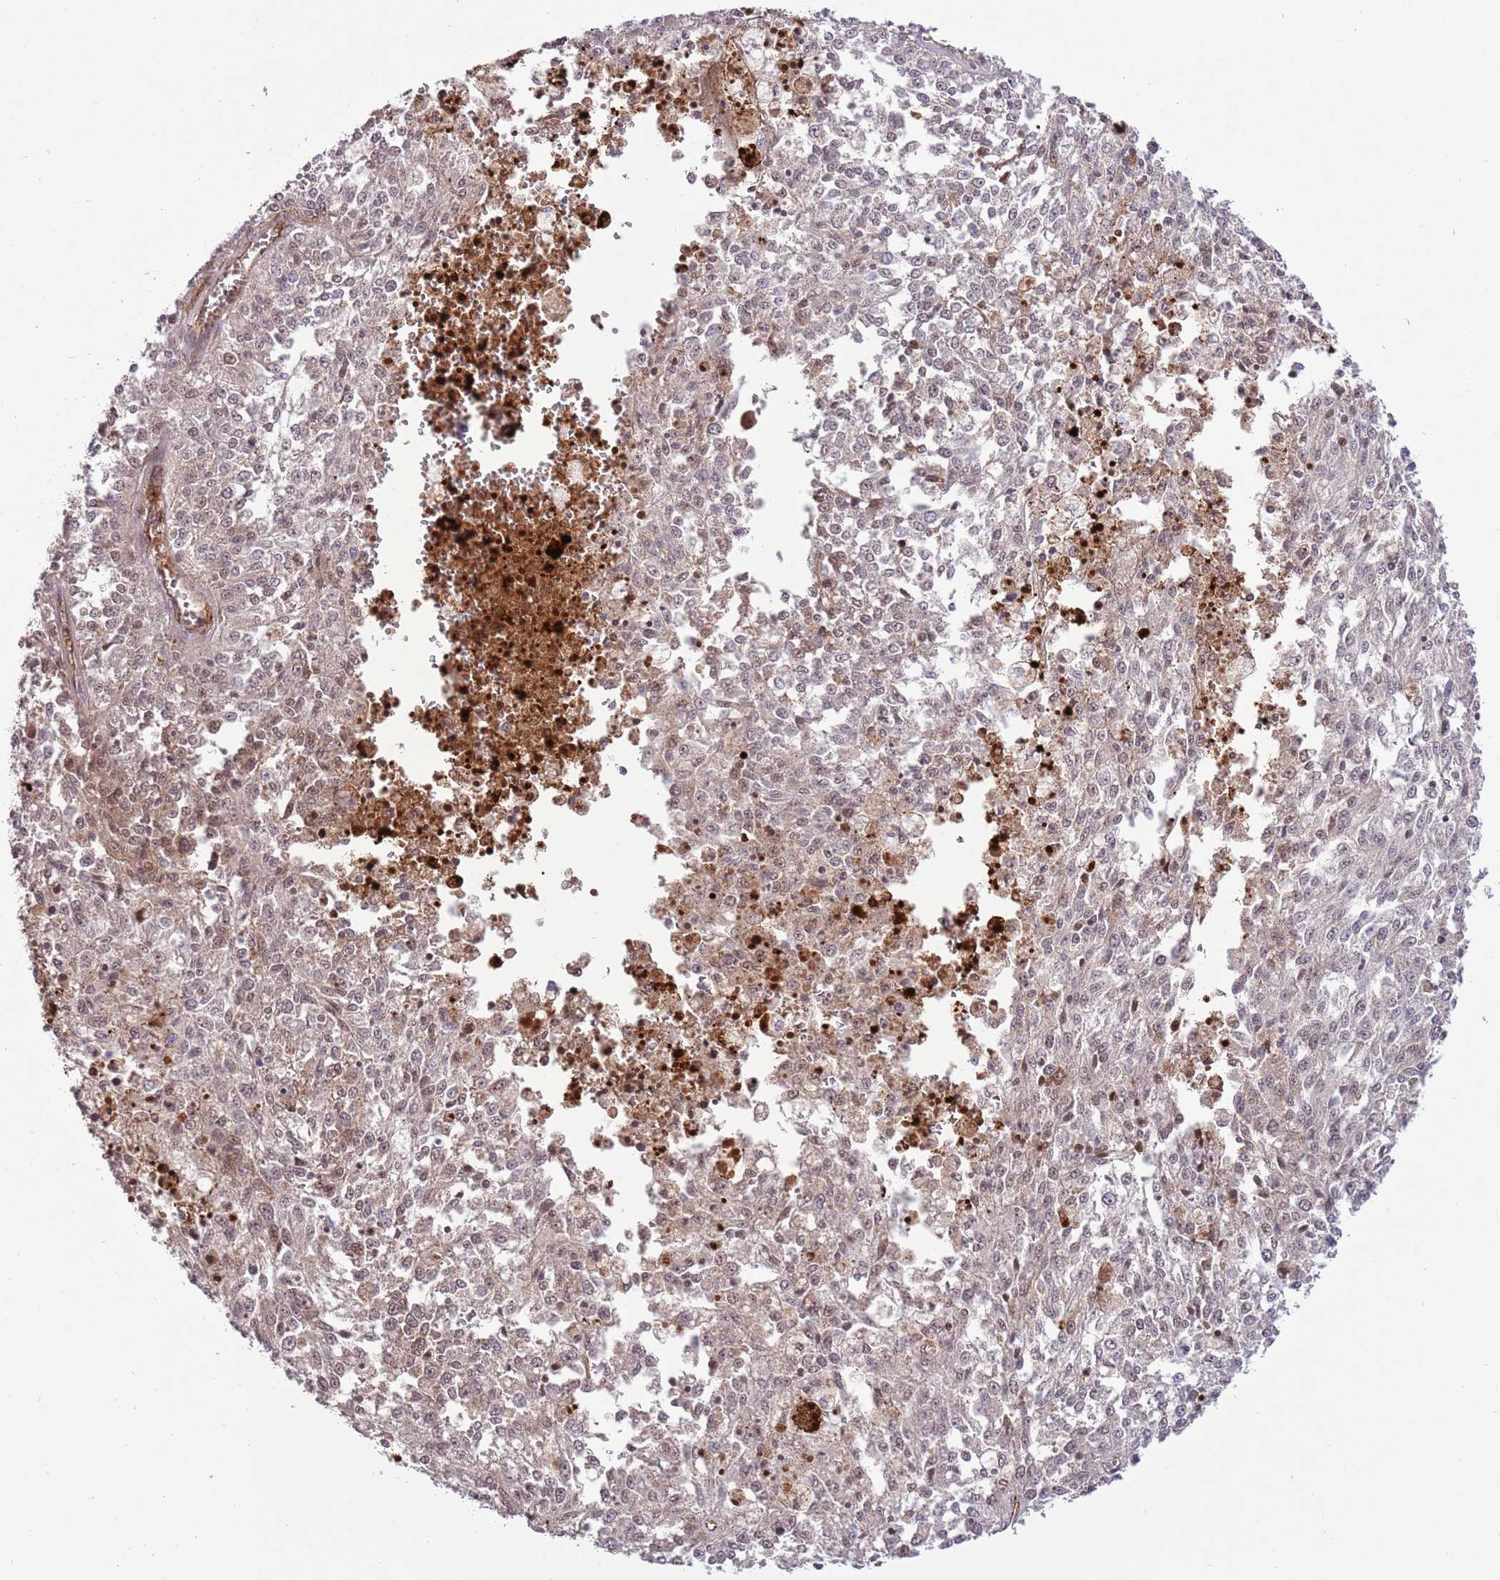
{"staining": {"intensity": "weak", "quantity": "25%-75%", "location": "nuclear"}, "tissue": "melanoma", "cell_type": "Tumor cells", "image_type": "cancer", "snomed": [{"axis": "morphology", "description": "Malignant melanoma, NOS"}, {"axis": "topography", "description": "Skin"}], "caption": "Approximately 25%-75% of tumor cells in melanoma show weak nuclear protein staining as visualized by brown immunohistochemical staining.", "gene": "DPP10", "patient": {"sex": "female", "age": 64}}